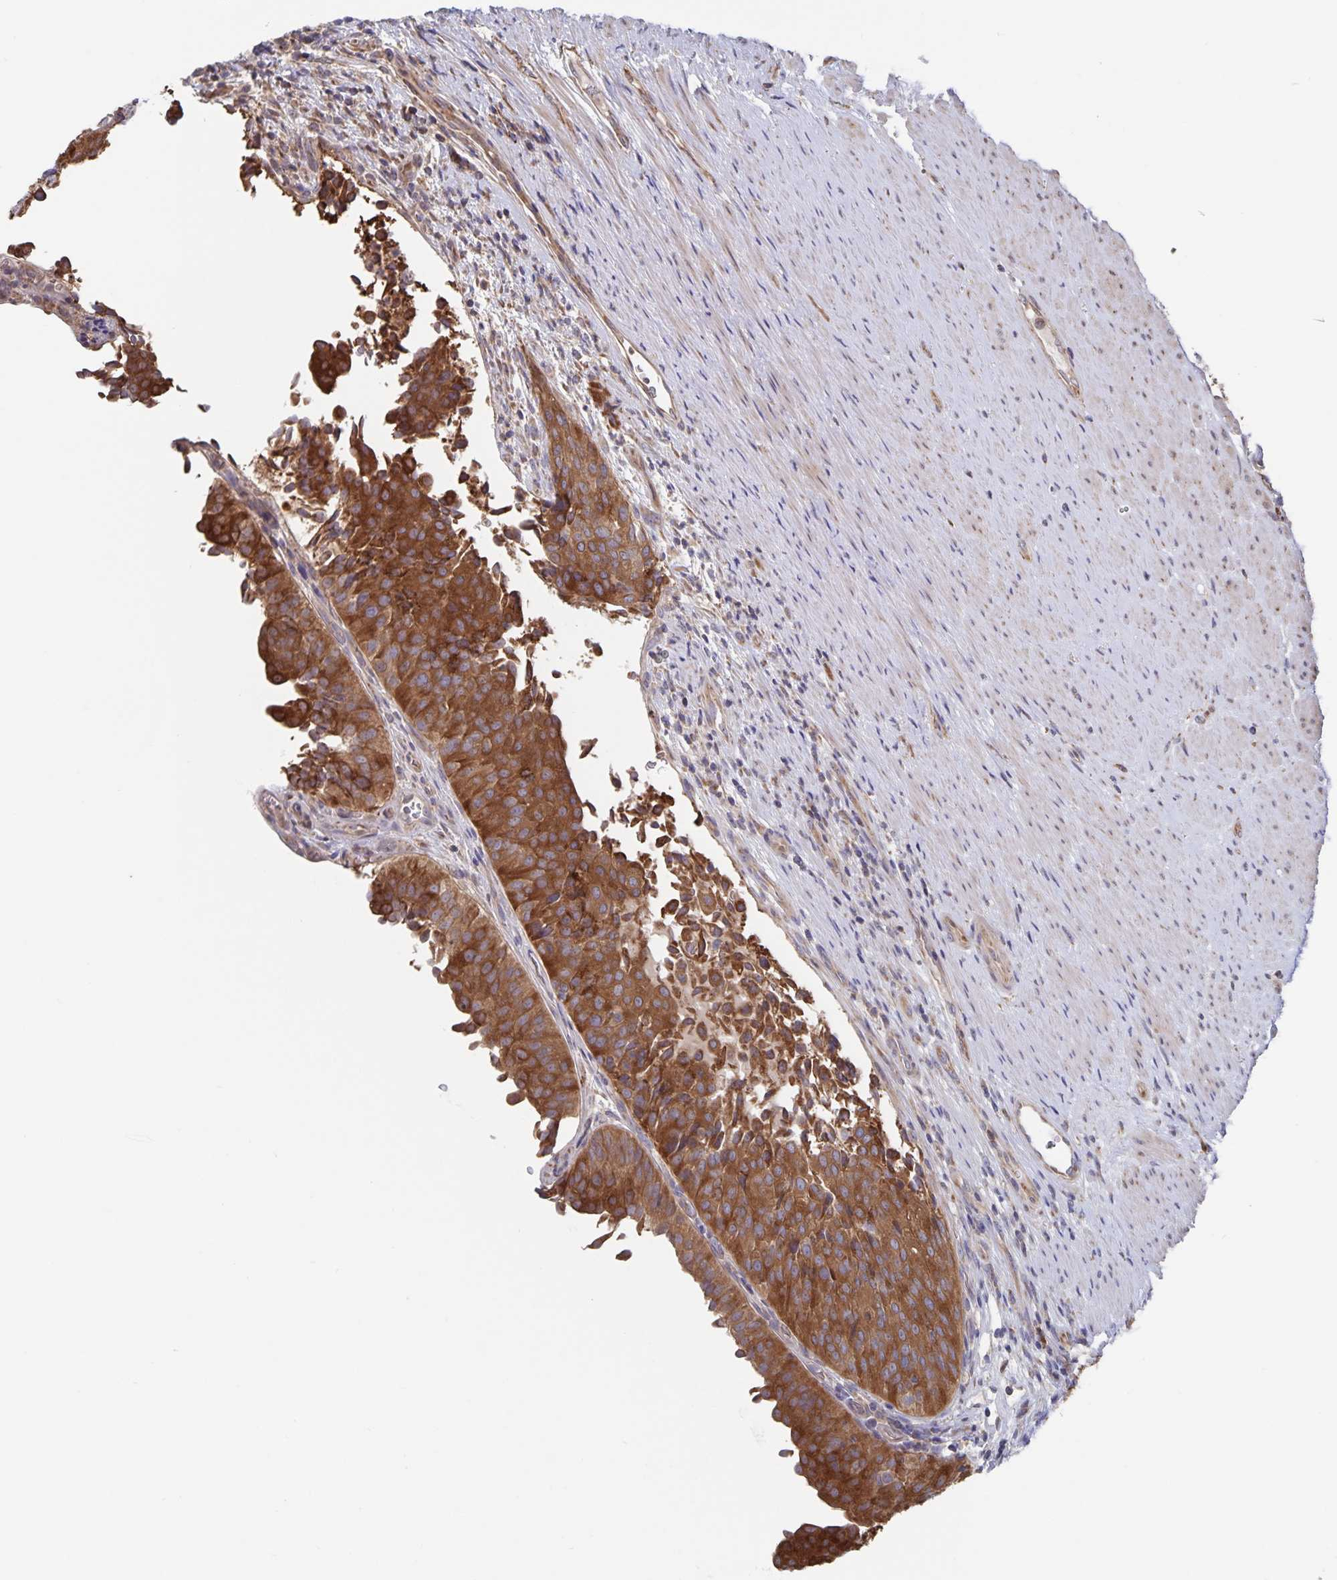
{"staining": {"intensity": "strong", "quantity": ">75%", "location": "cytoplasmic/membranous"}, "tissue": "urinary bladder", "cell_type": "Urothelial cells", "image_type": "normal", "snomed": [{"axis": "morphology", "description": "Normal tissue, NOS"}, {"axis": "topography", "description": "Urinary bladder"}, {"axis": "topography", "description": "Prostate"}], "caption": "Brown immunohistochemical staining in benign urinary bladder reveals strong cytoplasmic/membranous expression in approximately >75% of urothelial cells. (brown staining indicates protein expression, while blue staining denotes nuclei).", "gene": "ACACA", "patient": {"sex": "male", "age": 77}}